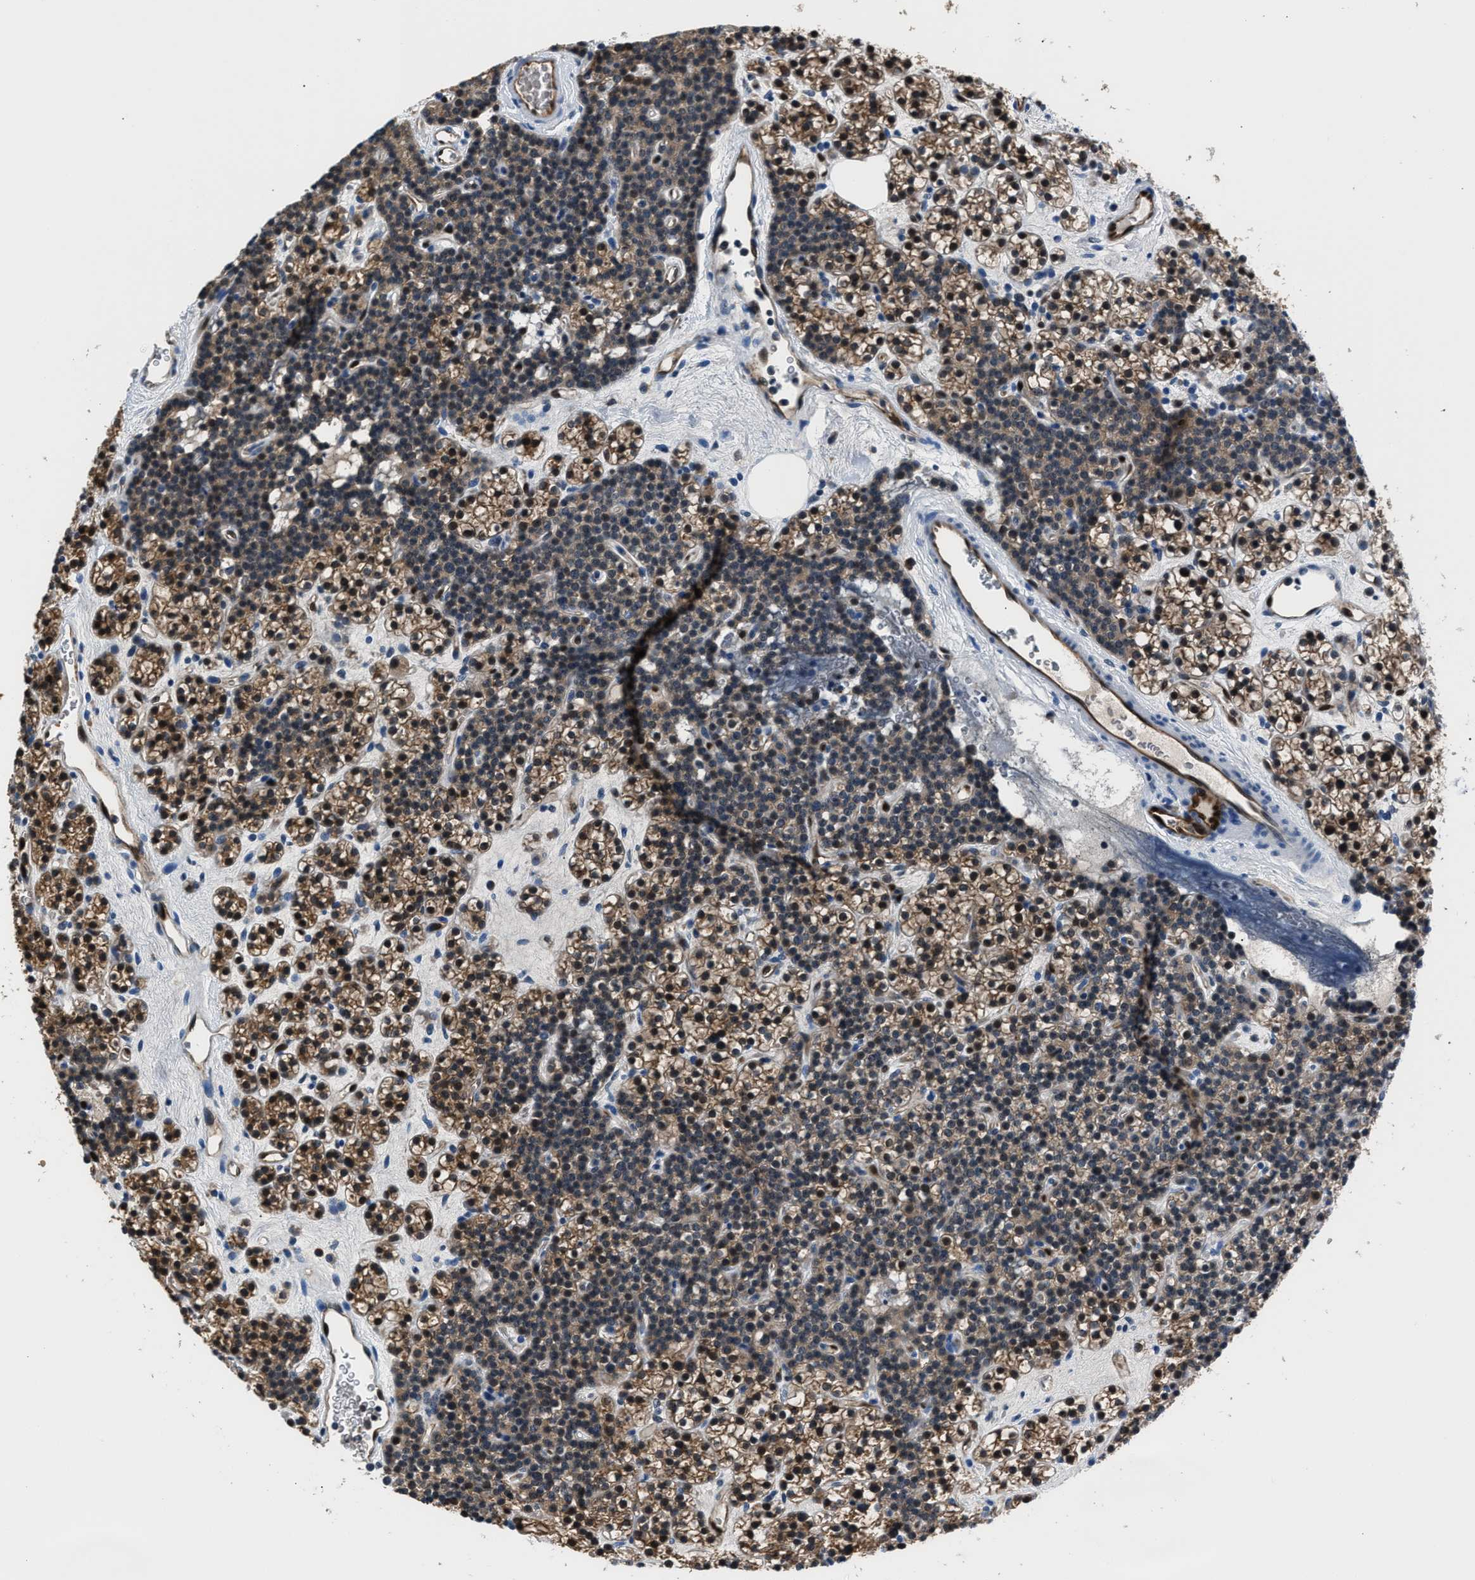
{"staining": {"intensity": "moderate", "quantity": "25%-75%", "location": "cytoplasmic/membranous,nuclear"}, "tissue": "parathyroid gland", "cell_type": "Glandular cells", "image_type": "normal", "snomed": [{"axis": "morphology", "description": "Normal tissue, NOS"}, {"axis": "morphology", "description": "Adenoma, NOS"}, {"axis": "topography", "description": "Parathyroid gland"}], "caption": "A brown stain labels moderate cytoplasmic/membranous,nuclear staining of a protein in glandular cells of normal human parathyroid gland. The protein is shown in brown color, while the nuclei are stained blue.", "gene": "PPA1", "patient": {"sex": "female", "age": 54}}